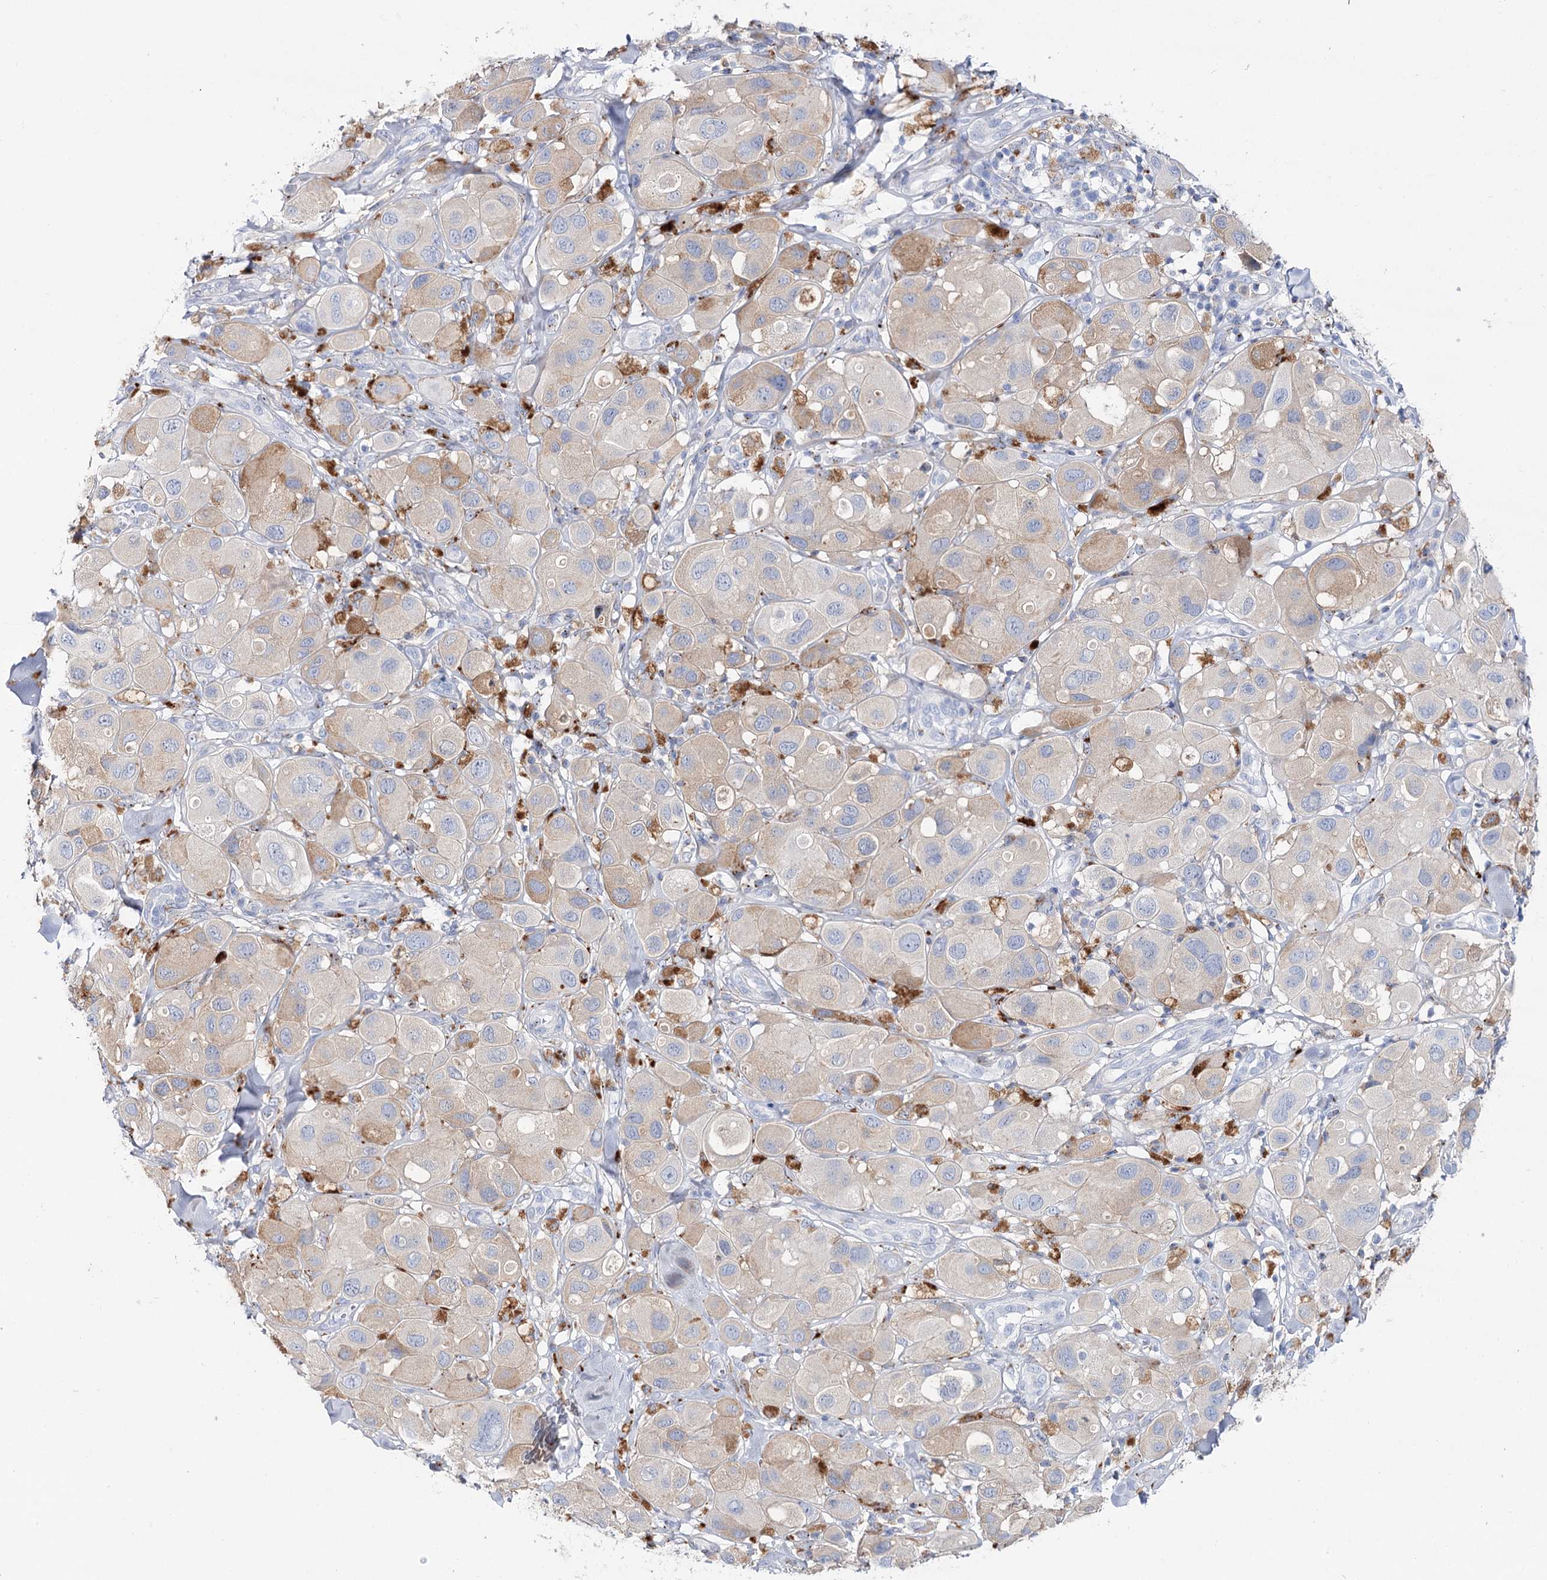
{"staining": {"intensity": "weak", "quantity": "<25%", "location": "cytoplasmic/membranous"}, "tissue": "melanoma", "cell_type": "Tumor cells", "image_type": "cancer", "snomed": [{"axis": "morphology", "description": "Malignant melanoma, Metastatic site"}, {"axis": "topography", "description": "Skin"}], "caption": "Malignant melanoma (metastatic site) was stained to show a protein in brown. There is no significant positivity in tumor cells.", "gene": "SLC3A1", "patient": {"sex": "male", "age": 41}}